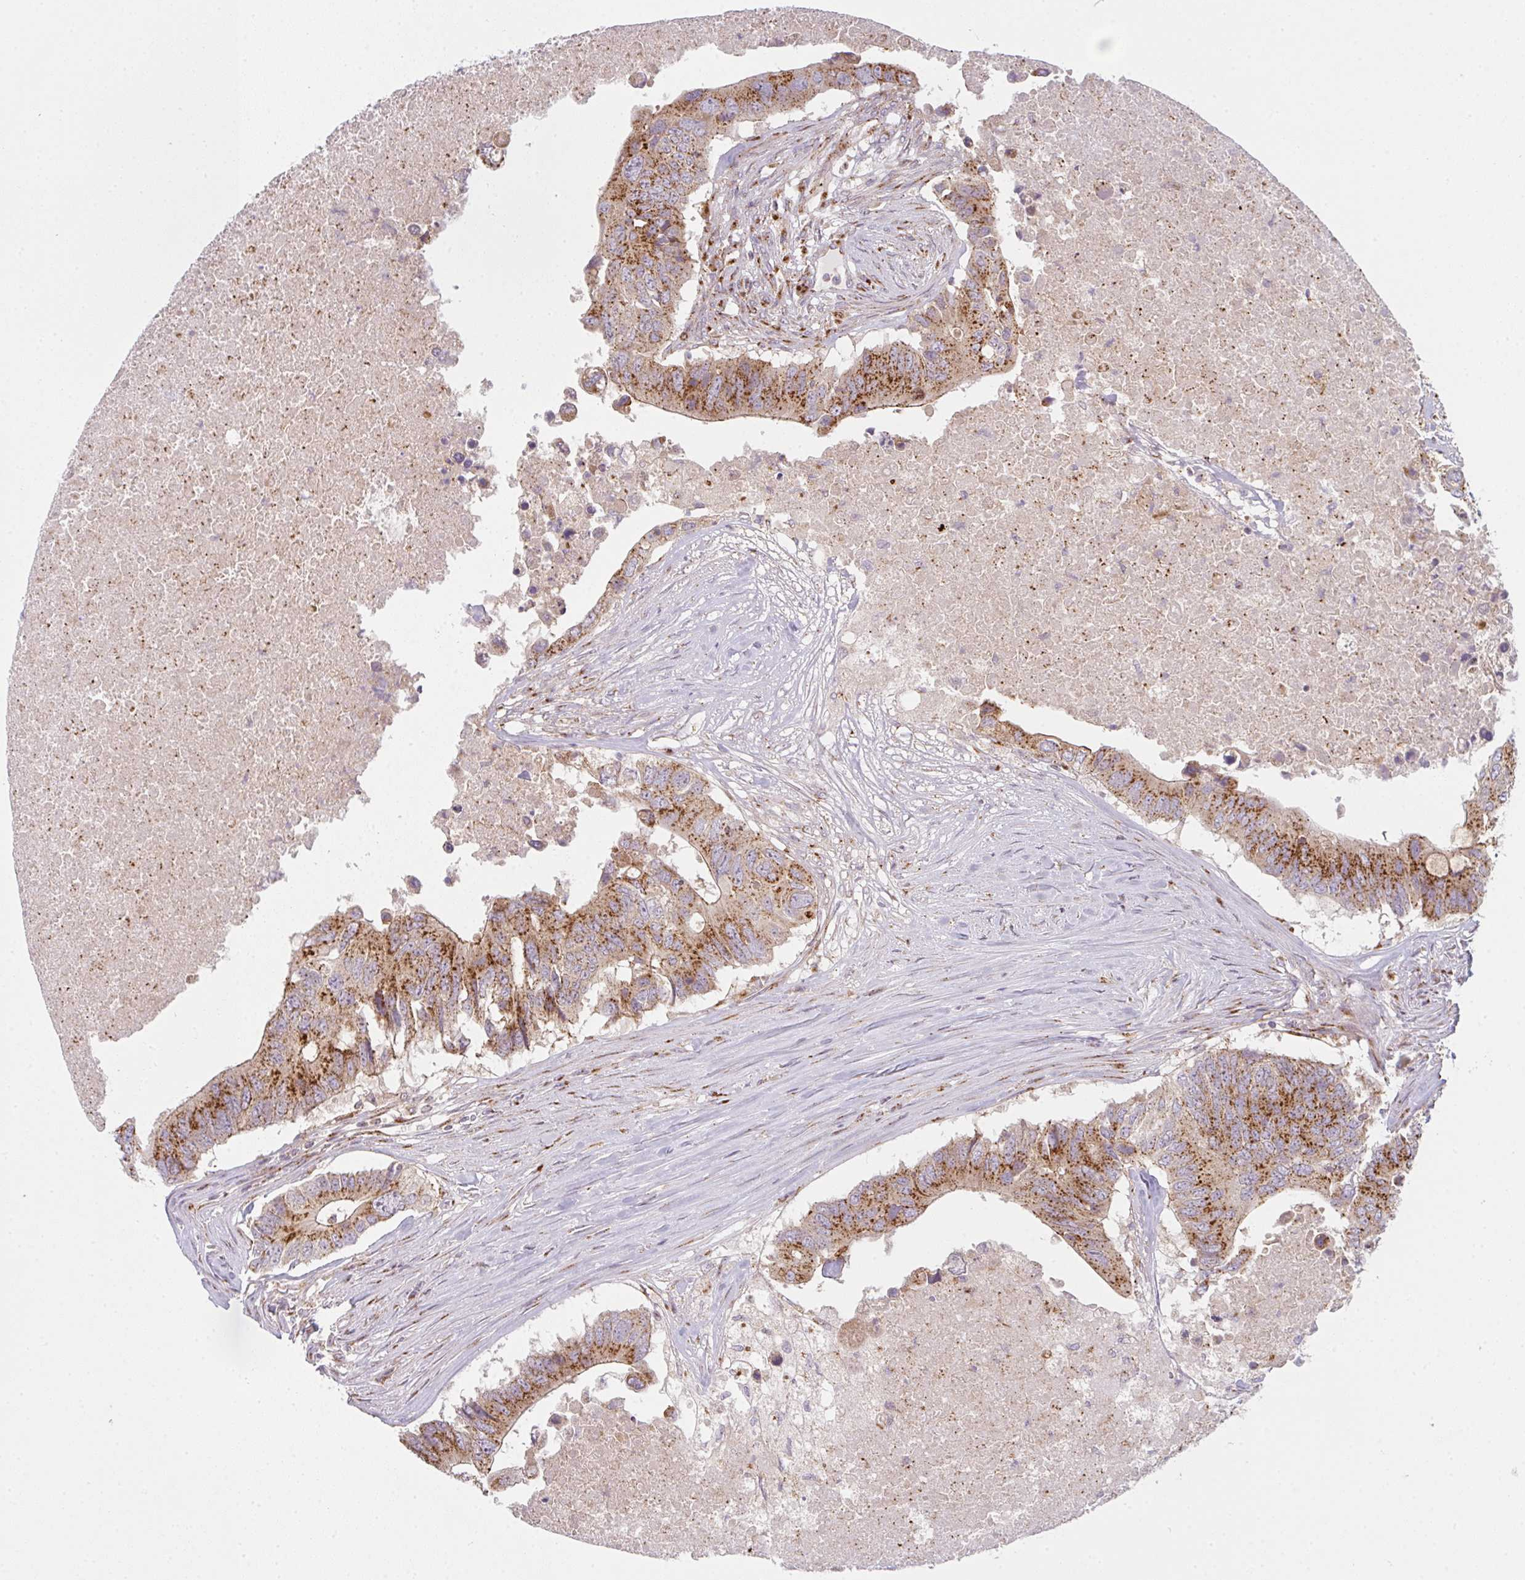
{"staining": {"intensity": "strong", "quantity": ">75%", "location": "cytoplasmic/membranous"}, "tissue": "colorectal cancer", "cell_type": "Tumor cells", "image_type": "cancer", "snomed": [{"axis": "morphology", "description": "Adenocarcinoma, NOS"}, {"axis": "topography", "description": "Colon"}], "caption": "Immunohistochemical staining of colorectal cancer (adenocarcinoma) reveals strong cytoplasmic/membranous protein positivity in about >75% of tumor cells.", "gene": "GVQW3", "patient": {"sex": "male", "age": 71}}